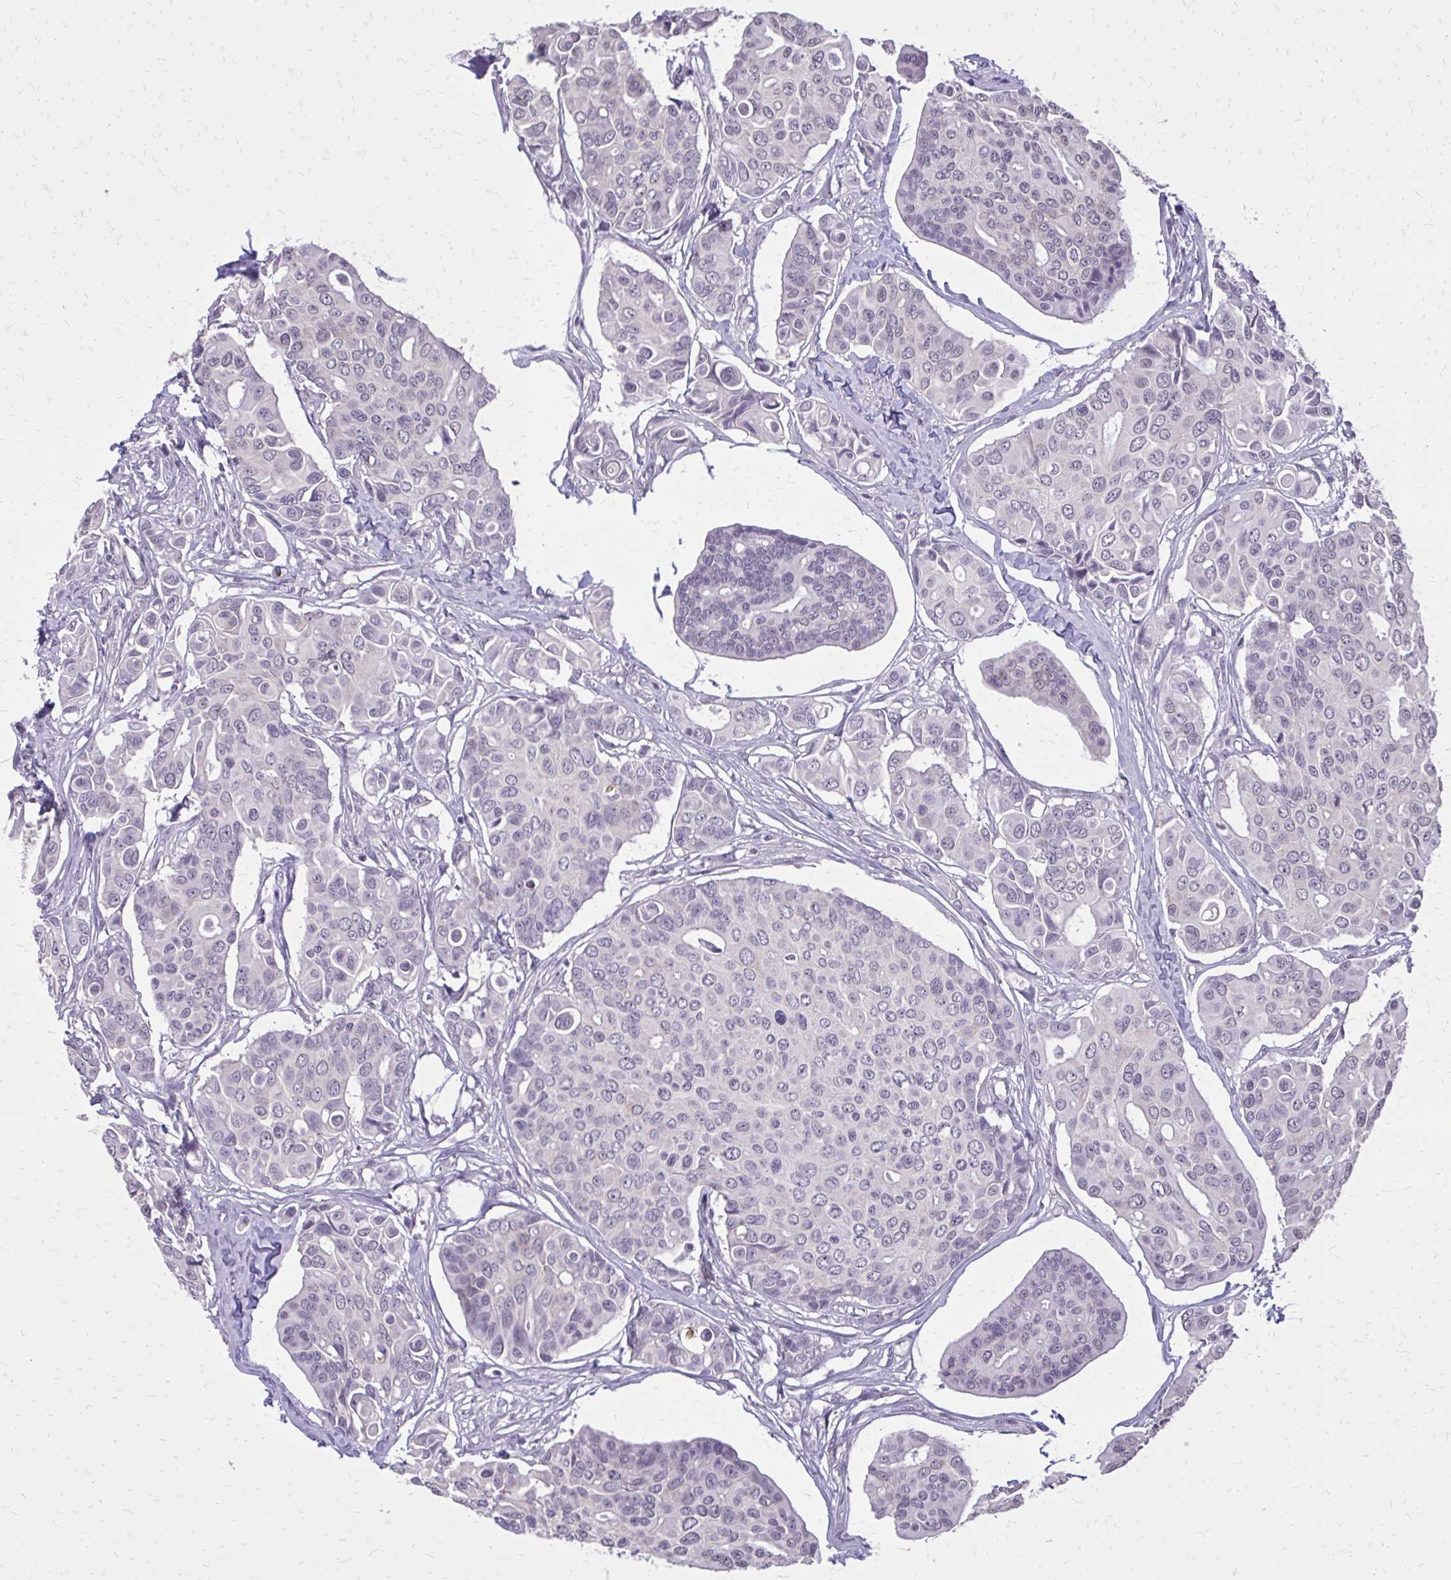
{"staining": {"intensity": "negative", "quantity": "none", "location": "none"}, "tissue": "breast cancer", "cell_type": "Tumor cells", "image_type": "cancer", "snomed": [{"axis": "morphology", "description": "Normal tissue, NOS"}, {"axis": "morphology", "description": "Duct carcinoma"}, {"axis": "topography", "description": "Skin"}, {"axis": "topography", "description": "Breast"}], "caption": "An IHC histopathology image of breast cancer (intraductal carcinoma) is shown. There is no staining in tumor cells of breast cancer (intraductal carcinoma). (DAB (3,3'-diaminobenzidine) immunohistochemistry (IHC) visualized using brightfield microscopy, high magnification).", "gene": "AKAP5", "patient": {"sex": "female", "age": 54}}